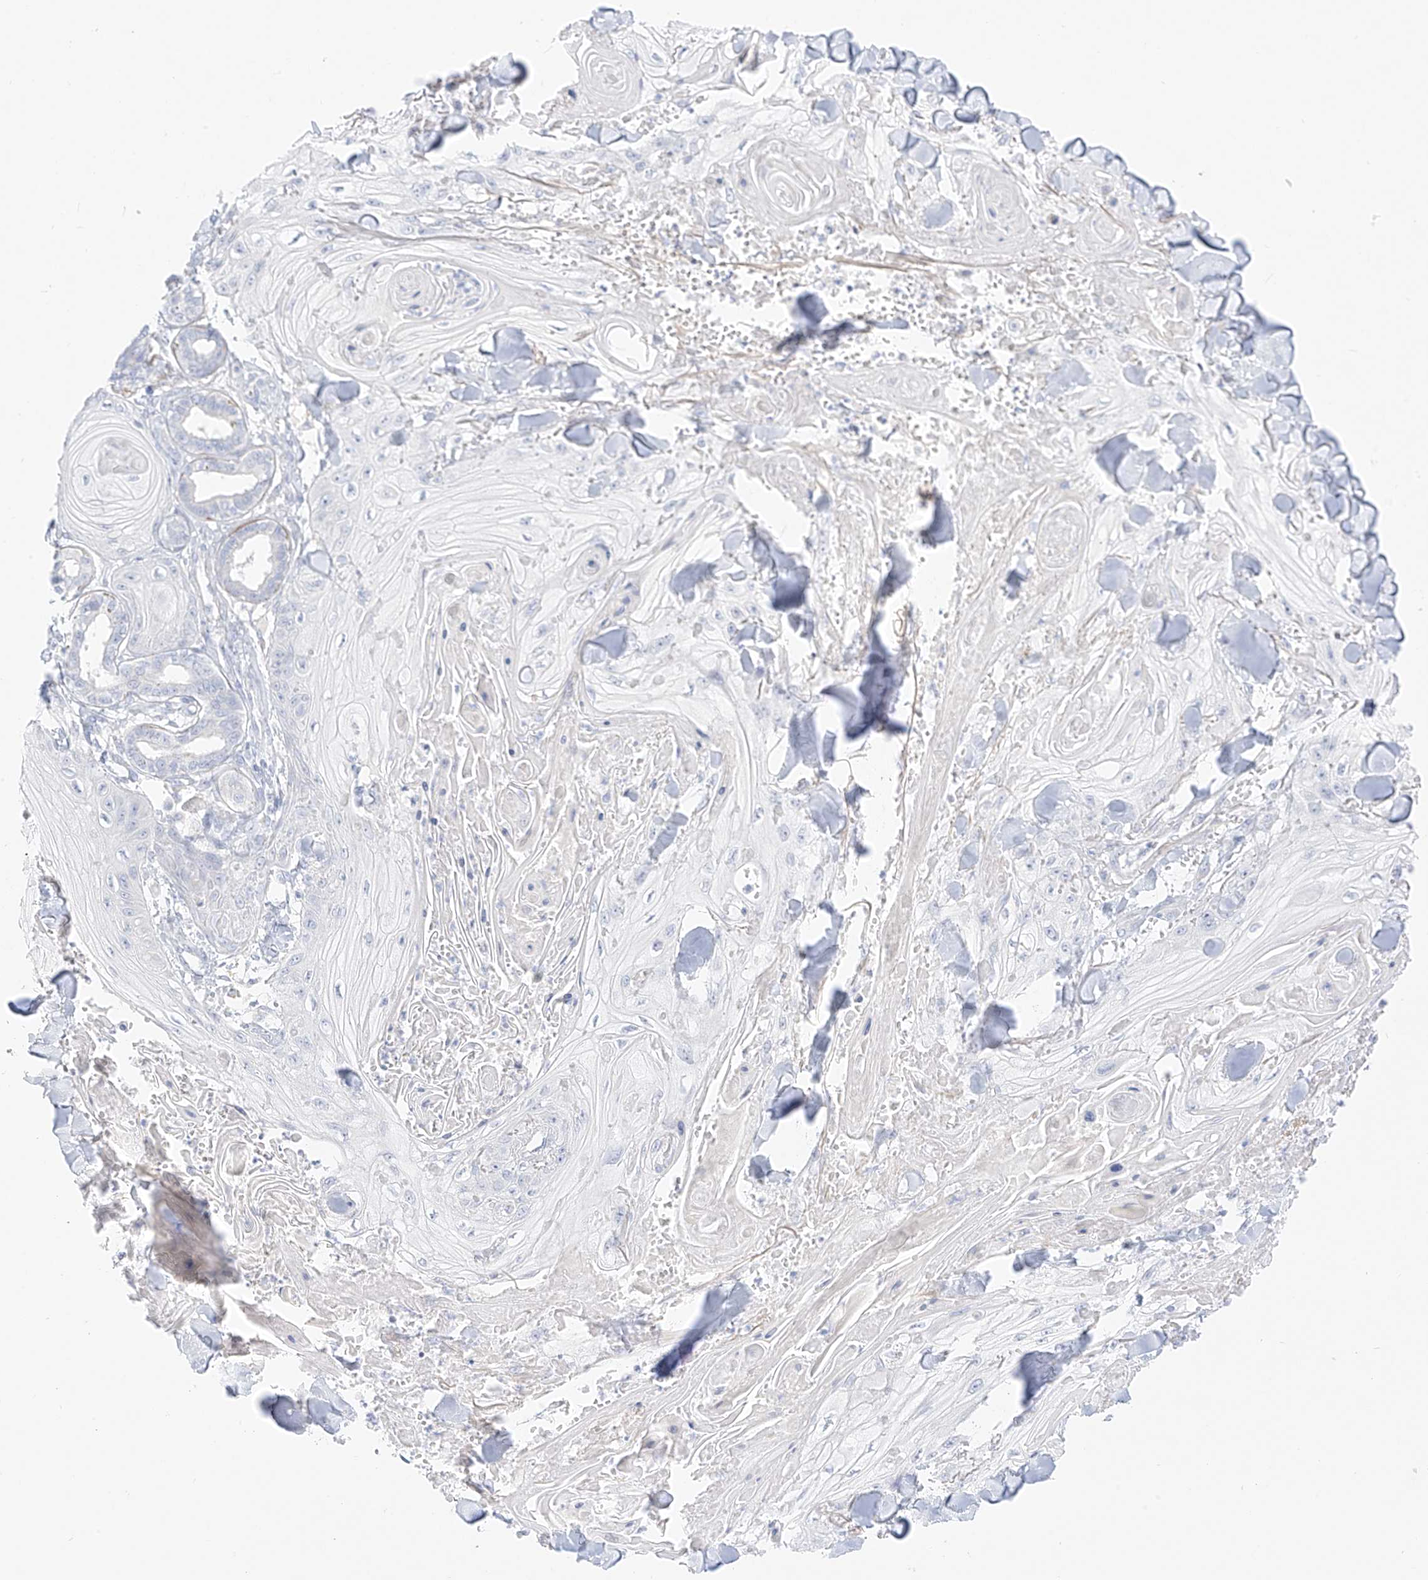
{"staining": {"intensity": "negative", "quantity": "none", "location": "none"}, "tissue": "skin cancer", "cell_type": "Tumor cells", "image_type": "cancer", "snomed": [{"axis": "morphology", "description": "Squamous cell carcinoma, NOS"}, {"axis": "topography", "description": "Skin"}], "caption": "High magnification brightfield microscopy of squamous cell carcinoma (skin) stained with DAB (brown) and counterstained with hematoxylin (blue): tumor cells show no significant expression.", "gene": "ST3GAL5", "patient": {"sex": "male", "age": 74}}